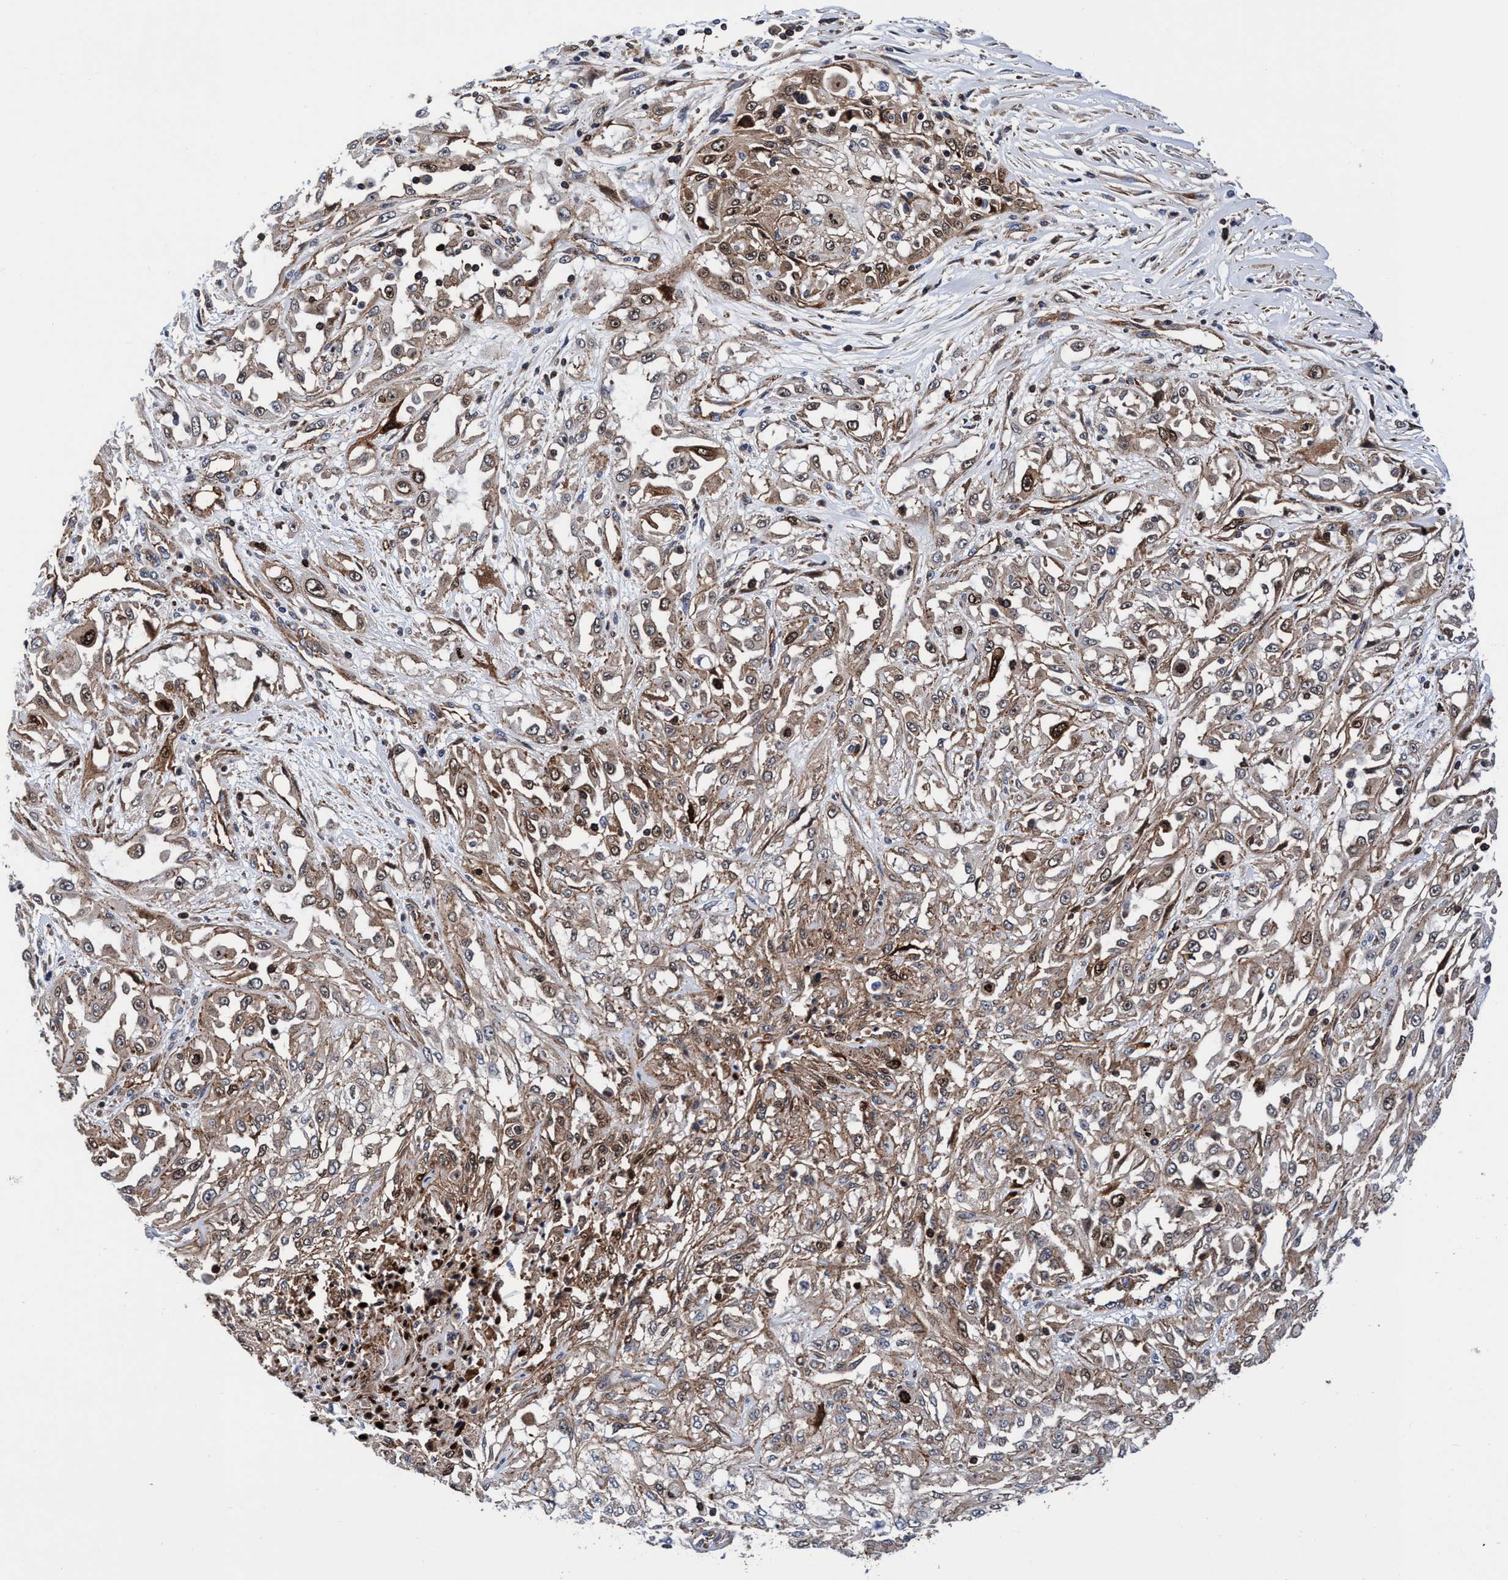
{"staining": {"intensity": "moderate", "quantity": "25%-75%", "location": "cytoplasmic/membranous,nuclear"}, "tissue": "skin cancer", "cell_type": "Tumor cells", "image_type": "cancer", "snomed": [{"axis": "morphology", "description": "Squamous cell carcinoma, NOS"}, {"axis": "morphology", "description": "Squamous cell carcinoma, metastatic, NOS"}, {"axis": "topography", "description": "Skin"}, {"axis": "topography", "description": "Lymph node"}], "caption": "Approximately 25%-75% of tumor cells in human squamous cell carcinoma (skin) demonstrate moderate cytoplasmic/membranous and nuclear protein staining as visualized by brown immunohistochemical staining.", "gene": "MCM3AP", "patient": {"sex": "male", "age": 75}}